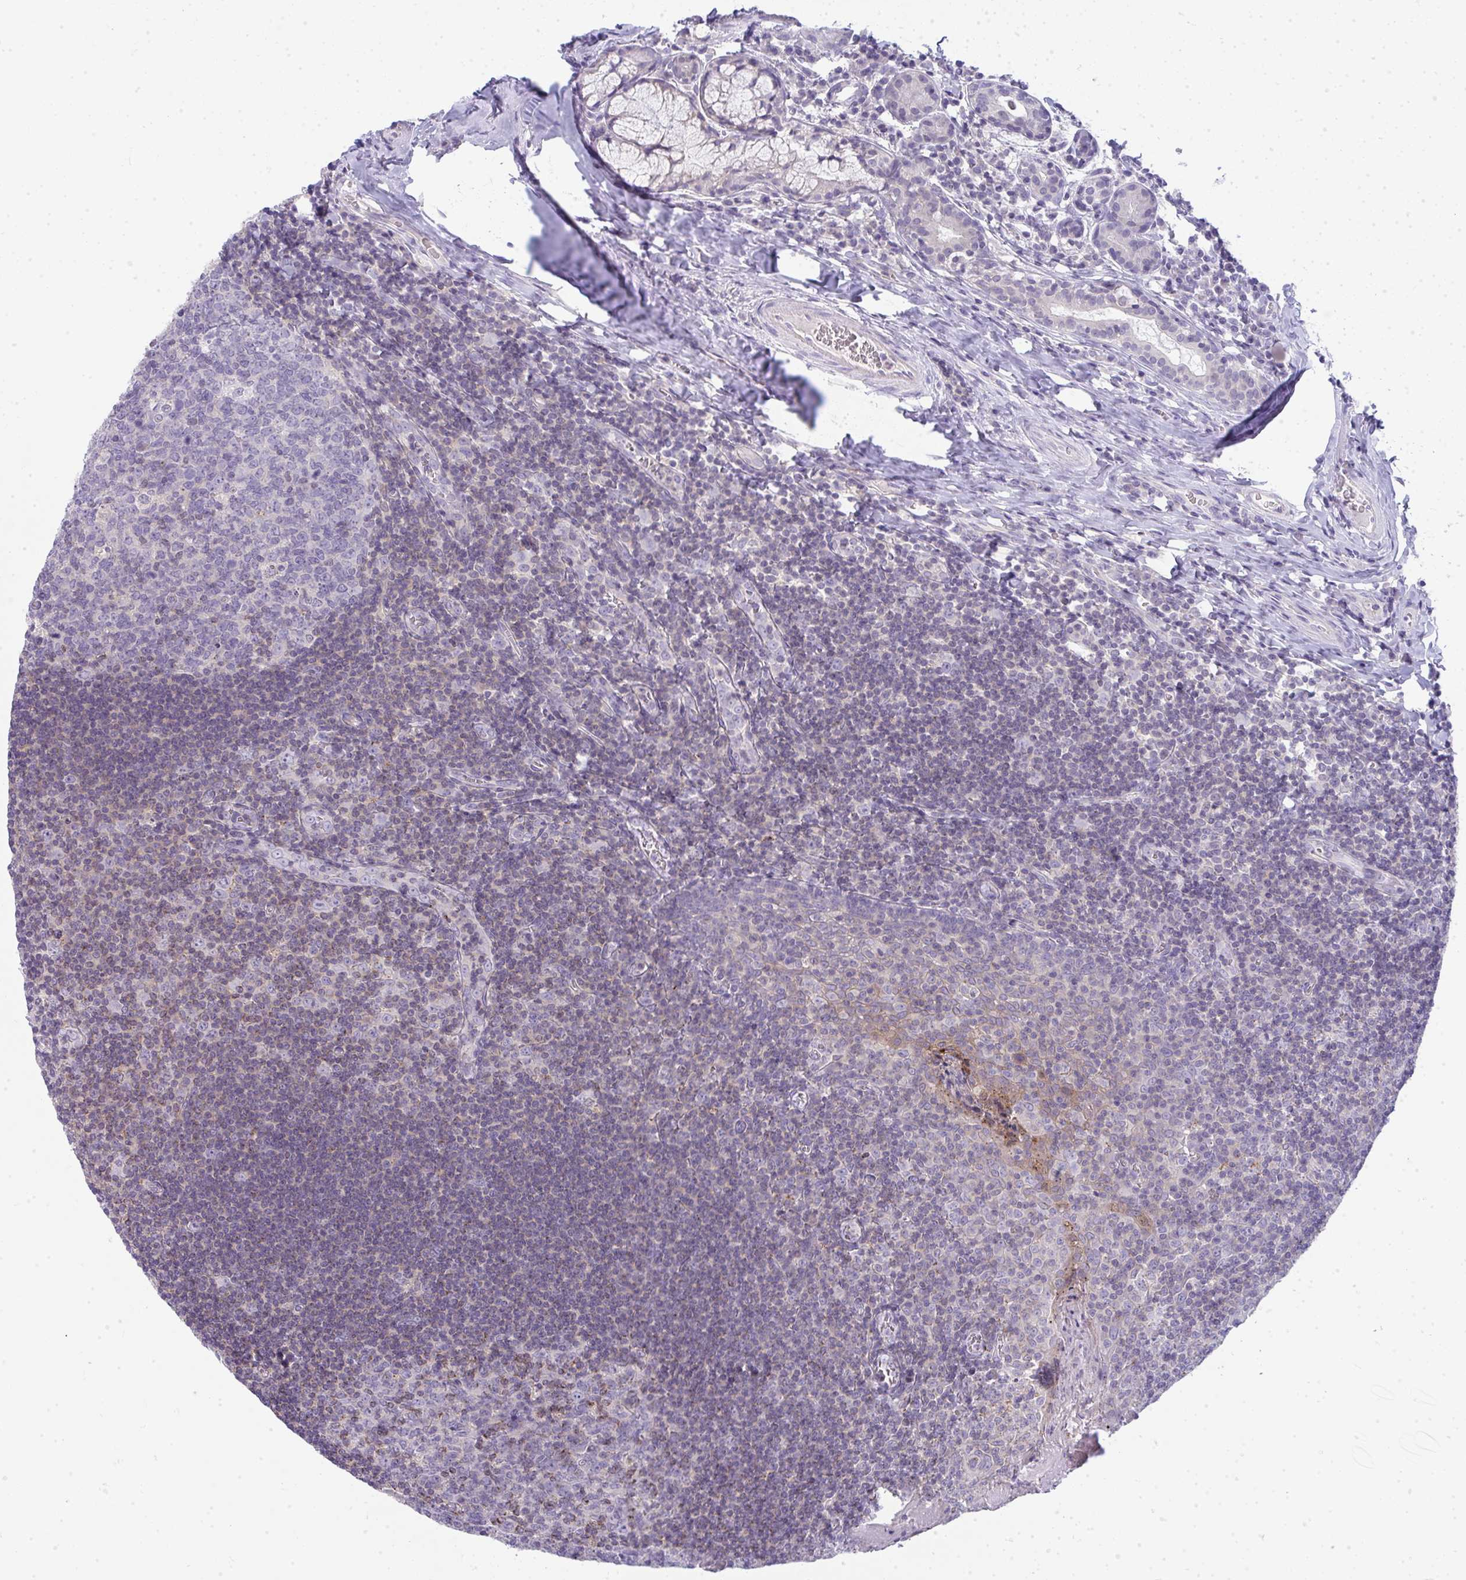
{"staining": {"intensity": "weak", "quantity": "<25%", "location": "cytoplasmic/membranous"}, "tissue": "tonsil", "cell_type": "Germinal center cells", "image_type": "normal", "snomed": [{"axis": "morphology", "description": "Normal tissue, NOS"}, {"axis": "morphology", "description": "Inflammation, NOS"}, {"axis": "topography", "description": "Tonsil"}], "caption": "High magnification brightfield microscopy of normal tonsil stained with DAB (brown) and counterstained with hematoxylin (blue): germinal center cells show no significant expression. The staining is performed using DAB brown chromogen with nuclei counter-stained in using hematoxylin.", "gene": "VPS4B", "patient": {"sex": "female", "age": 31}}